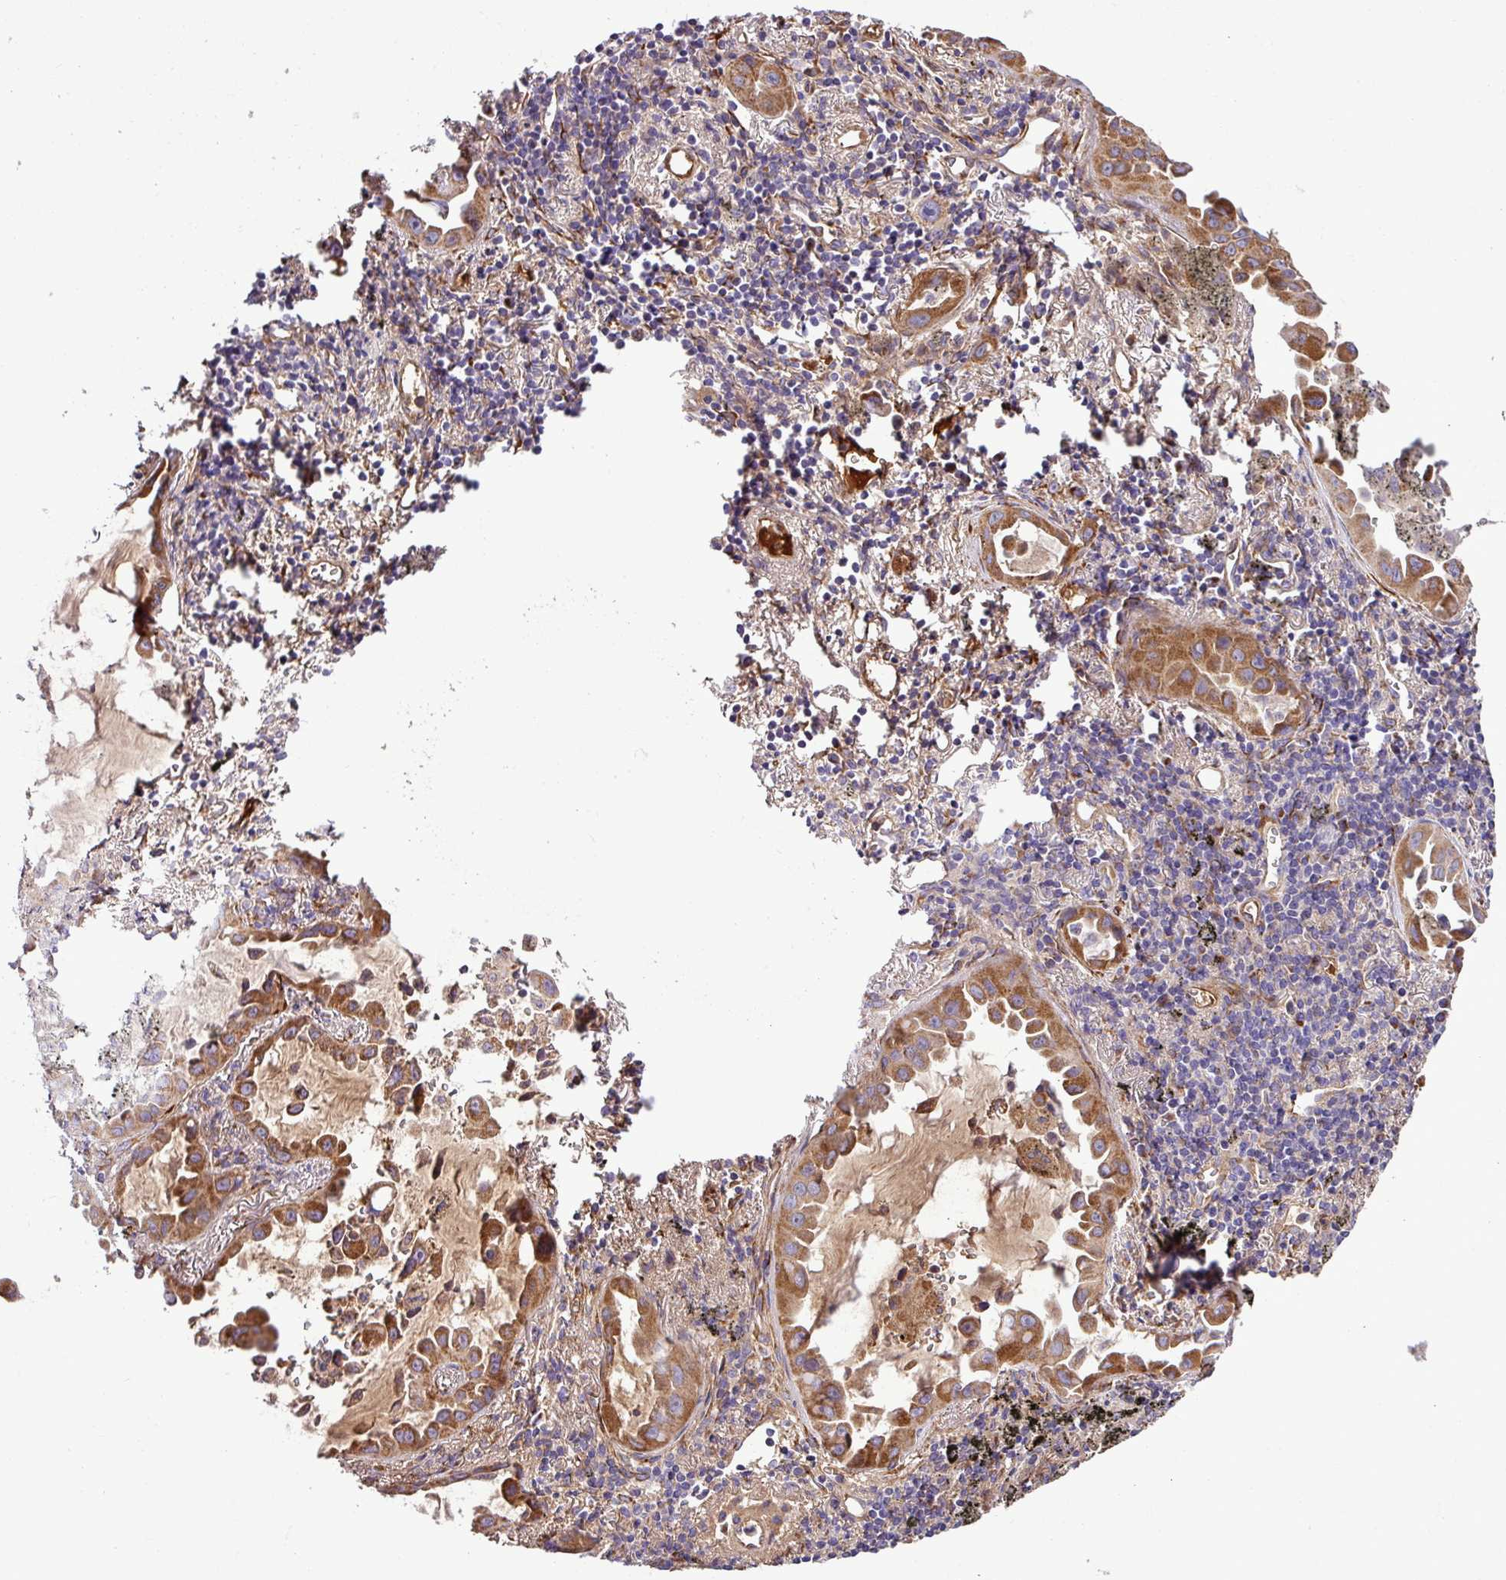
{"staining": {"intensity": "moderate", "quantity": ">75%", "location": "cytoplasmic/membranous"}, "tissue": "lung cancer", "cell_type": "Tumor cells", "image_type": "cancer", "snomed": [{"axis": "morphology", "description": "Adenocarcinoma, NOS"}, {"axis": "topography", "description": "Lung"}], "caption": "IHC image of human lung cancer (adenocarcinoma) stained for a protein (brown), which demonstrates medium levels of moderate cytoplasmic/membranous expression in approximately >75% of tumor cells.", "gene": "CWH43", "patient": {"sex": "male", "age": 68}}